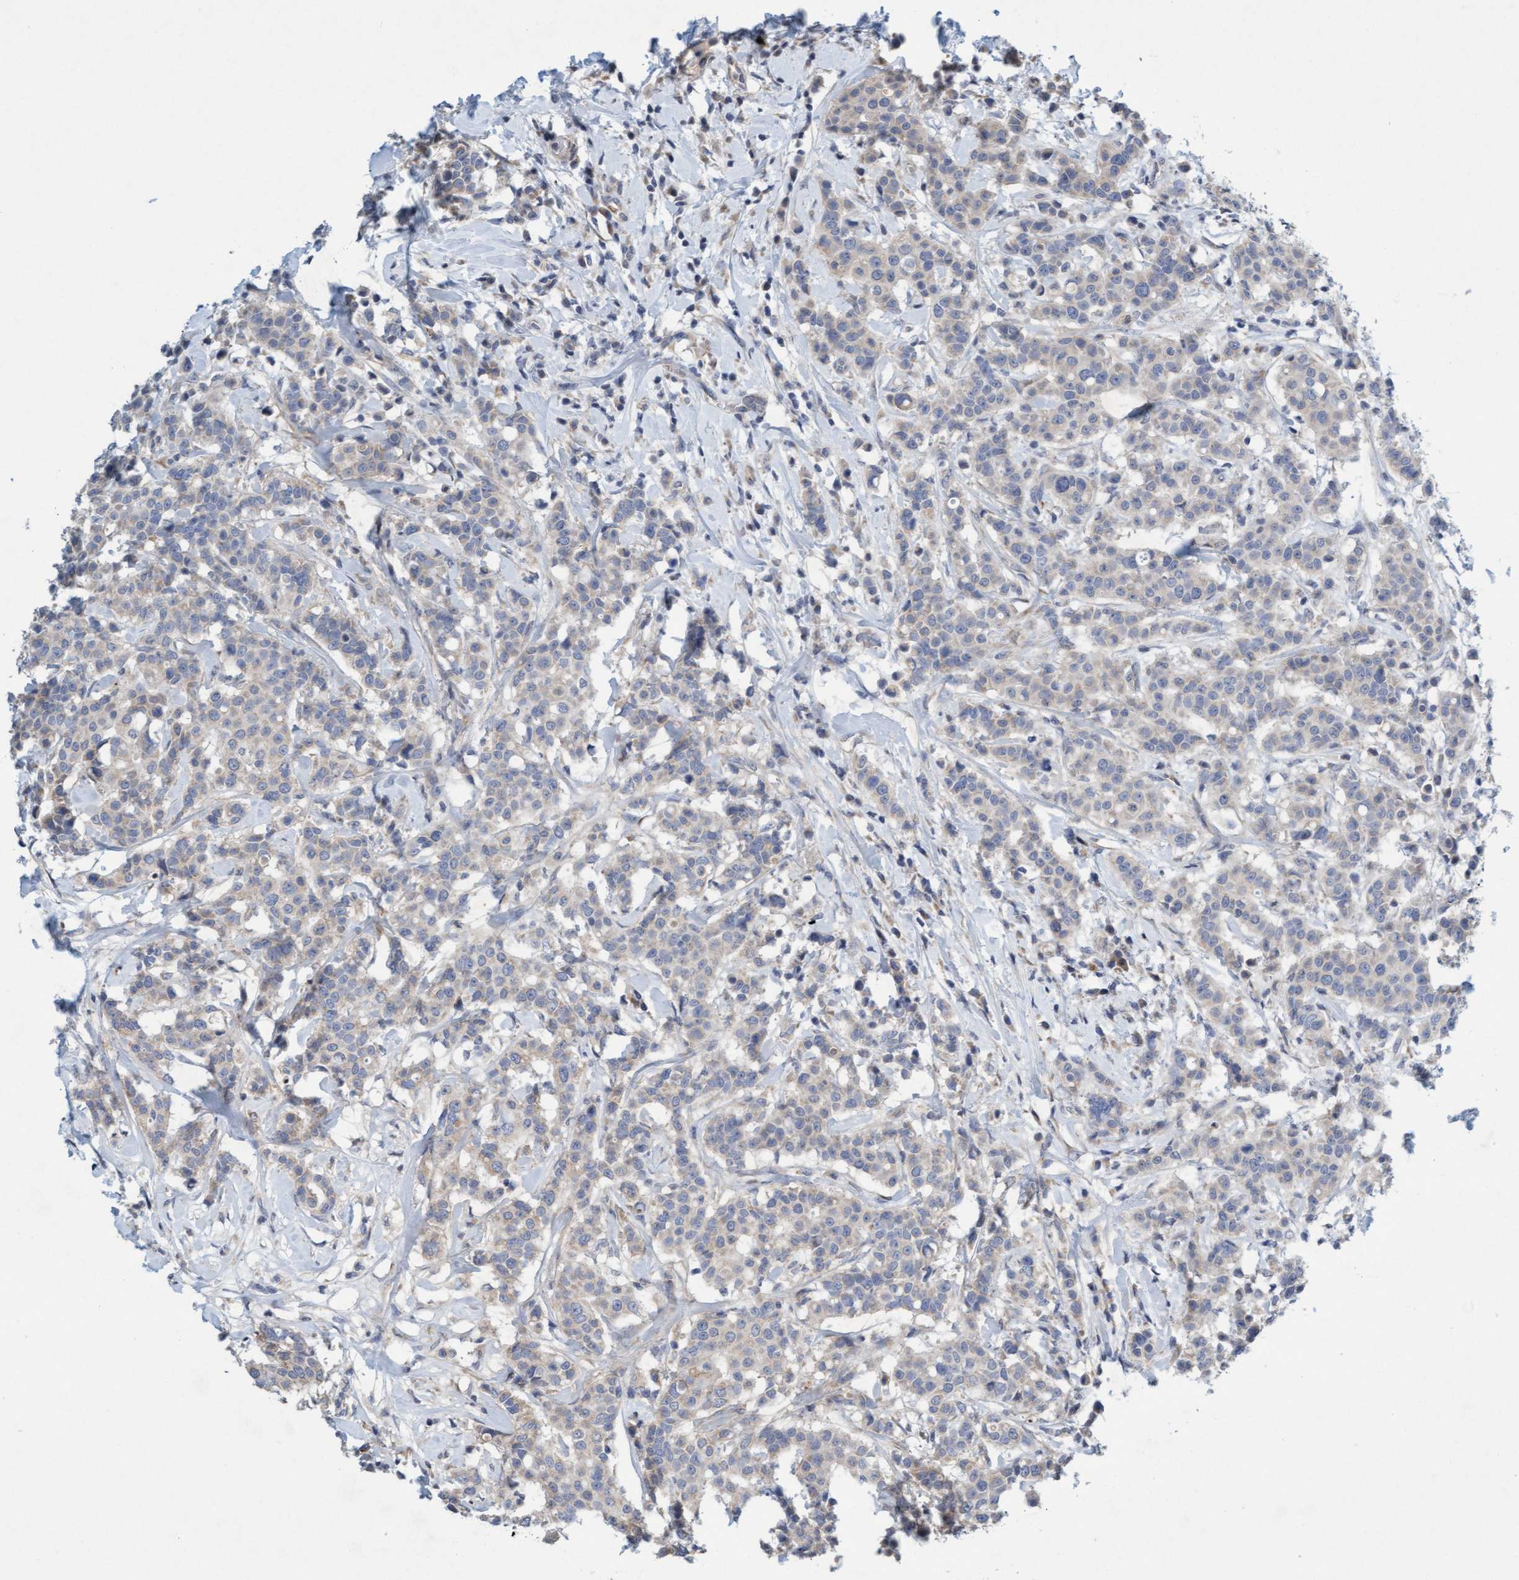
{"staining": {"intensity": "negative", "quantity": "none", "location": "none"}, "tissue": "breast cancer", "cell_type": "Tumor cells", "image_type": "cancer", "snomed": [{"axis": "morphology", "description": "Duct carcinoma"}, {"axis": "topography", "description": "Breast"}], "caption": "An IHC micrograph of breast cancer is shown. There is no staining in tumor cells of breast cancer.", "gene": "DDHD2", "patient": {"sex": "female", "age": 27}}